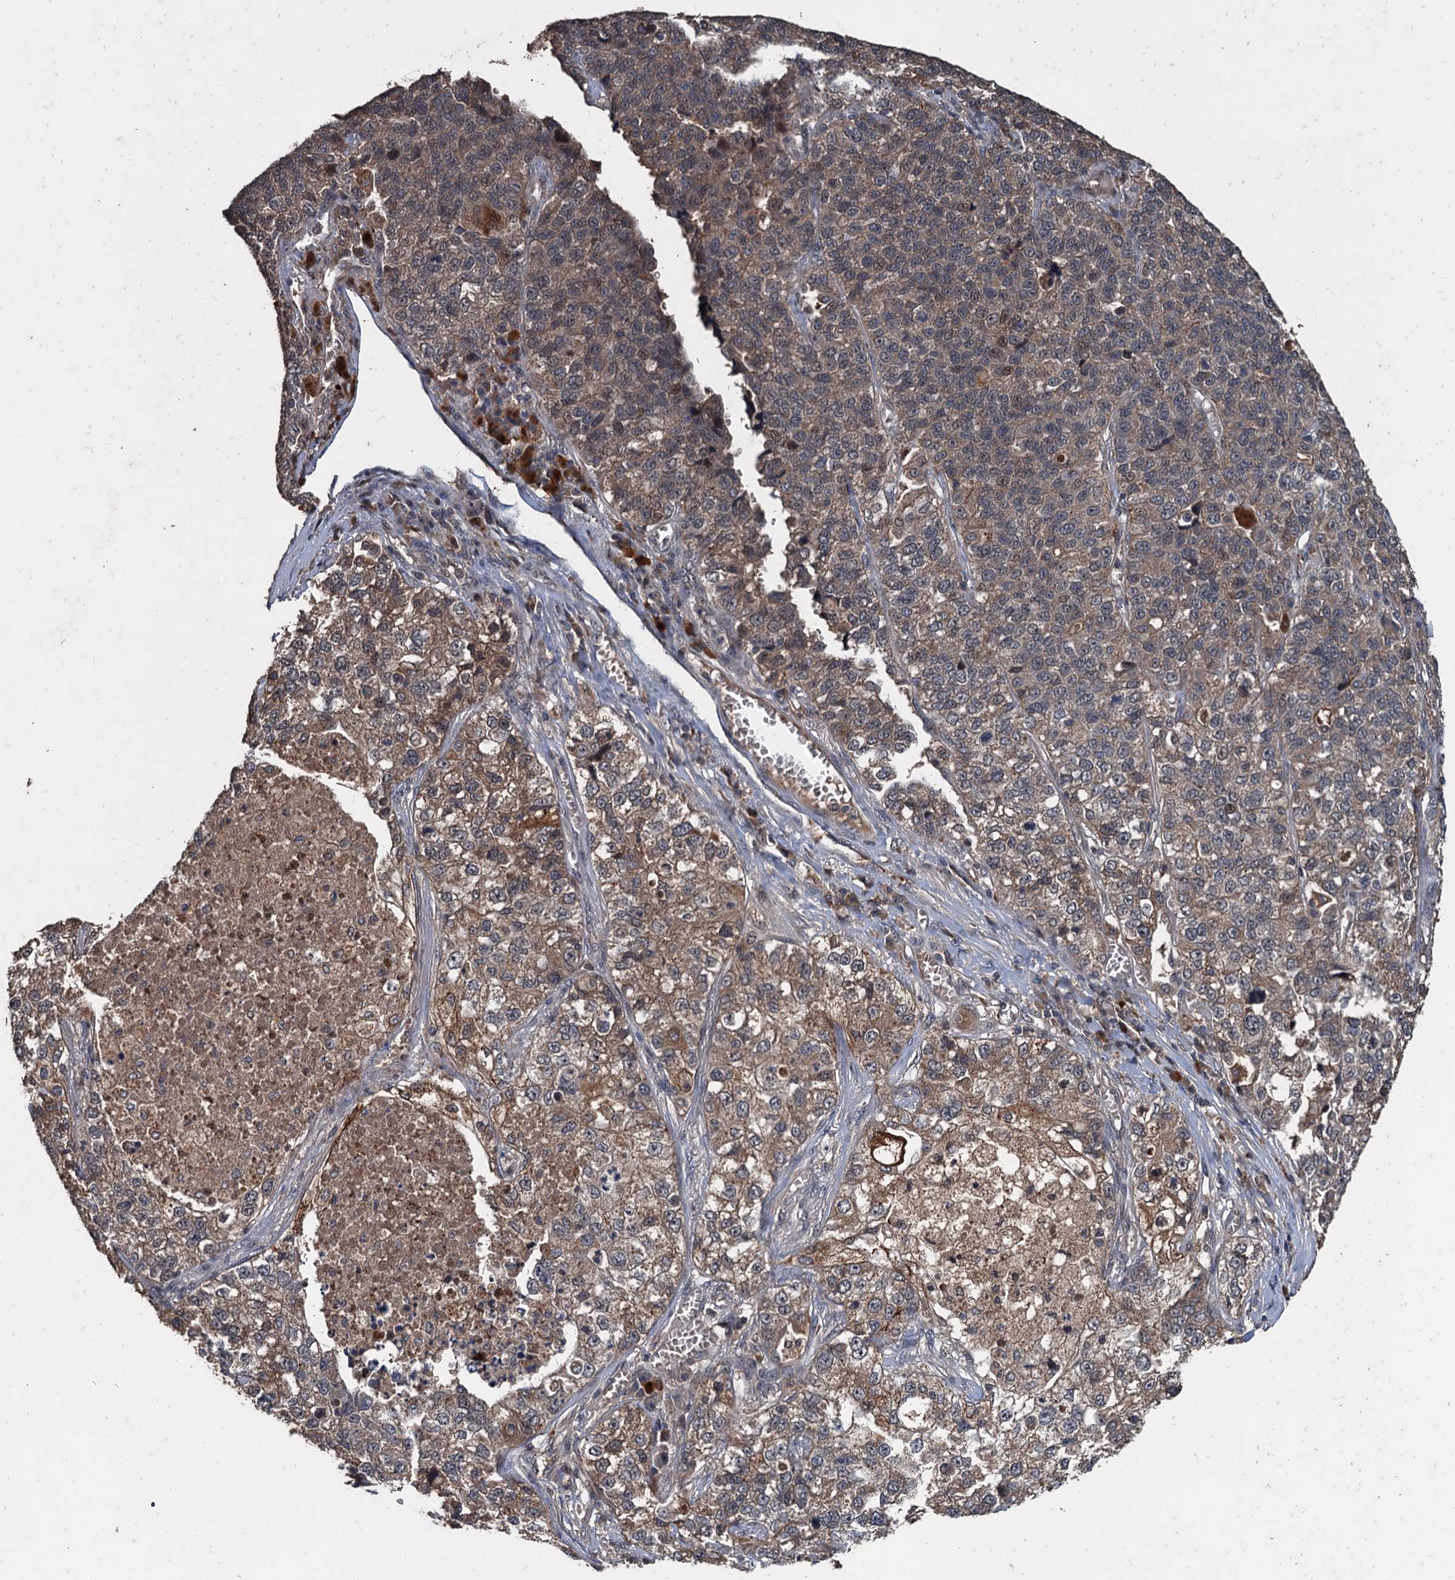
{"staining": {"intensity": "weak", "quantity": "25%-75%", "location": "cytoplasmic/membranous,nuclear"}, "tissue": "lung cancer", "cell_type": "Tumor cells", "image_type": "cancer", "snomed": [{"axis": "morphology", "description": "Adenocarcinoma, NOS"}, {"axis": "topography", "description": "Lung"}], "caption": "Brown immunohistochemical staining in lung adenocarcinoma demonstrates weak cytoplasmic/membranous and nuclear positivity in approximately 25%-75% of tumor cells.", "gene": "ZNF438", "patient": {"sex": "male", "age": 49}}